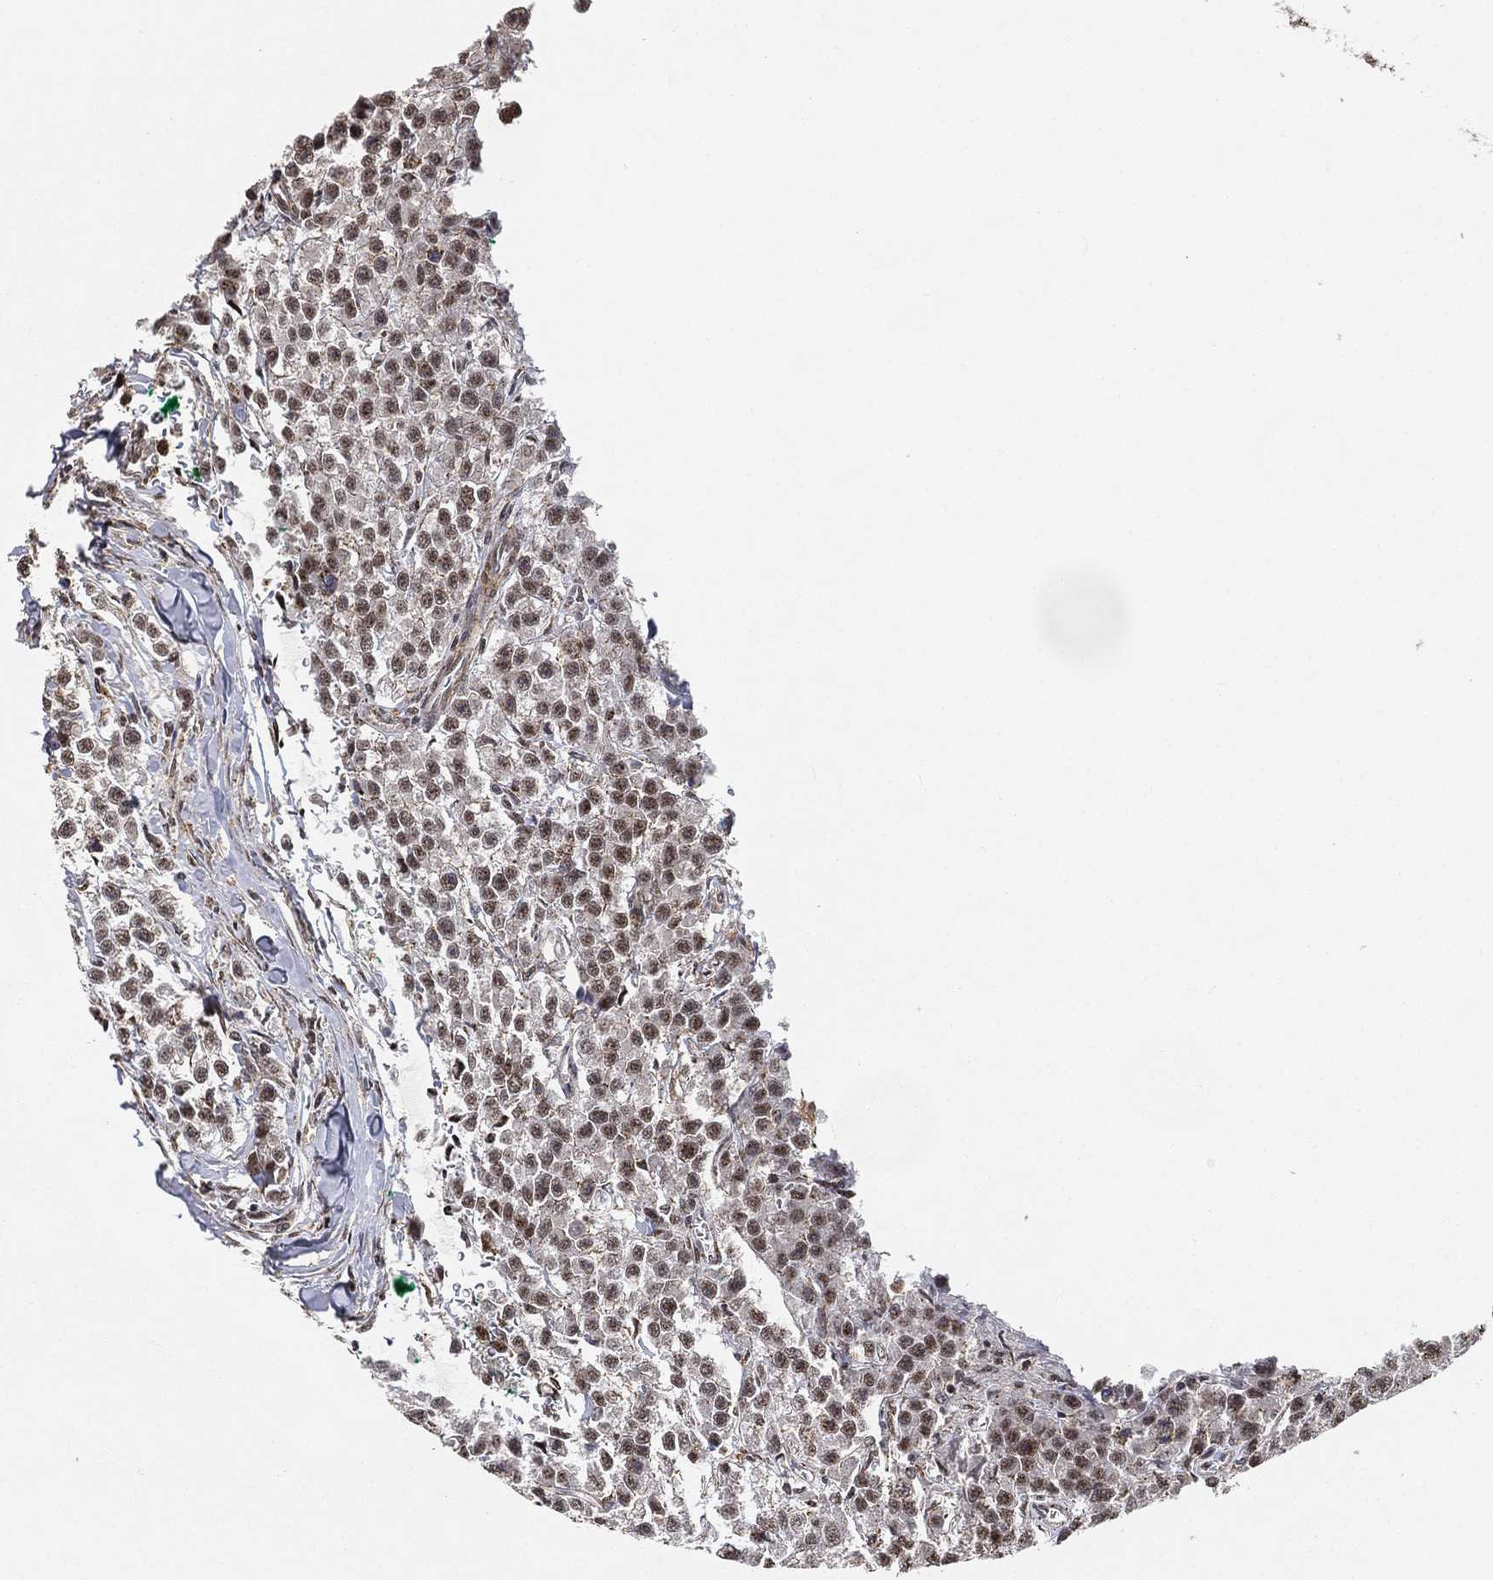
{"staining": {"intensity": "moderate", "quantity": ">75%", "location": "nuclear"}, "tissue": "testis cancer", "cell_type": "Tumor cells", "image_type": "cancer", "snomed": [{"axis": "morphology", "description": "Seminoma, NOS"}, {"axis": "topography", "description": "Testis"}], "caption": "Moderate nuclear protein positivity is identified in approximately >75% of tumor cells in testis seminoma.", "gene": "RSRC2", "patient": {"sex": "male", "age": 59}}